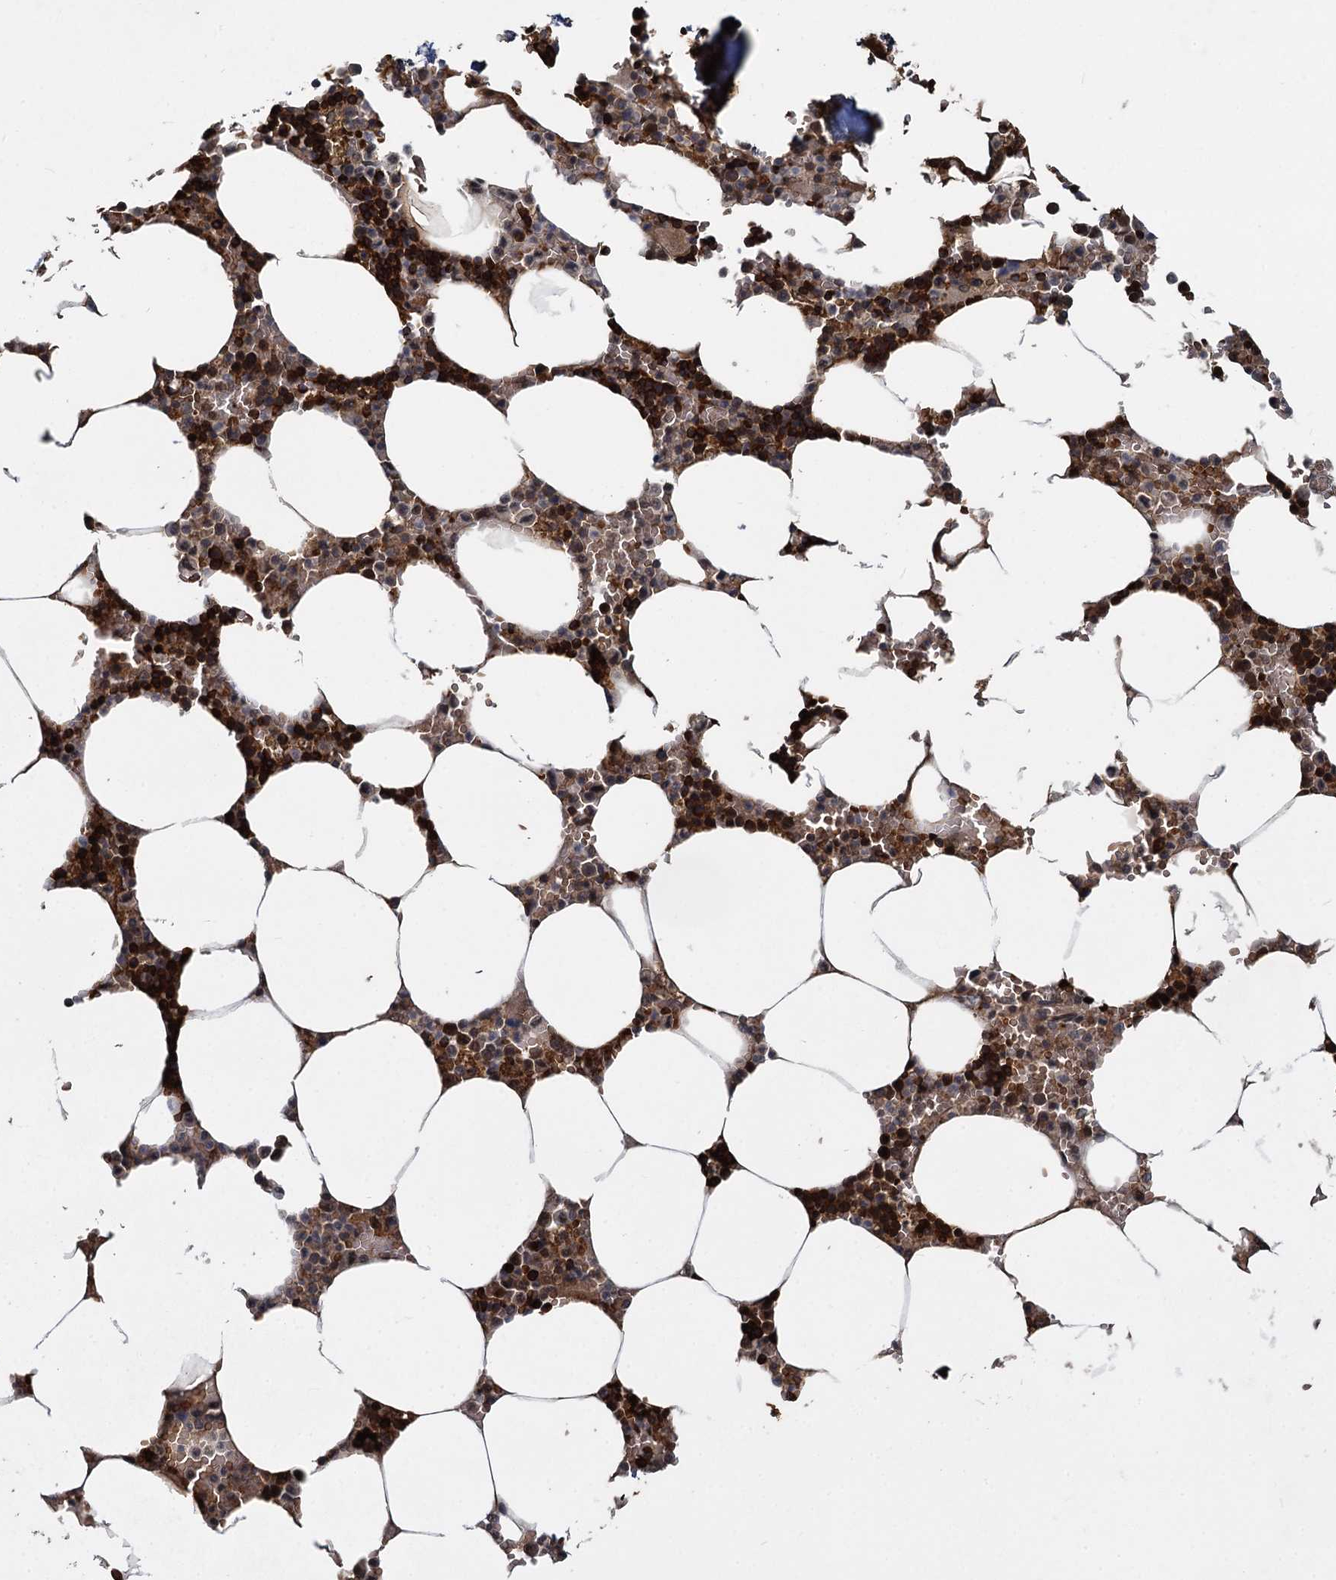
{"staining": {"intensity": "strong", "quantity": "25%-75%", "location": "cytoplasmic/membranous,nuclear"}, "tissue": "bone marrow", "cell_type": "Hematopoietic cells", "image_type": "normal", "snomed": [{"axis": "morphology", "description": "Normal tissue, NOS"}, {"axis": "topography", "description": "Bone marrow"}], "caption": "DAB immunohistochemical staining of normal human bone marrow demonstrates strong cytoplasmic/membranous,nuclear protein positivity in about 25%-75% of hematopoietic cells.", "gene": "FANCI", "patient": {"sex": "male", "age": 70}}